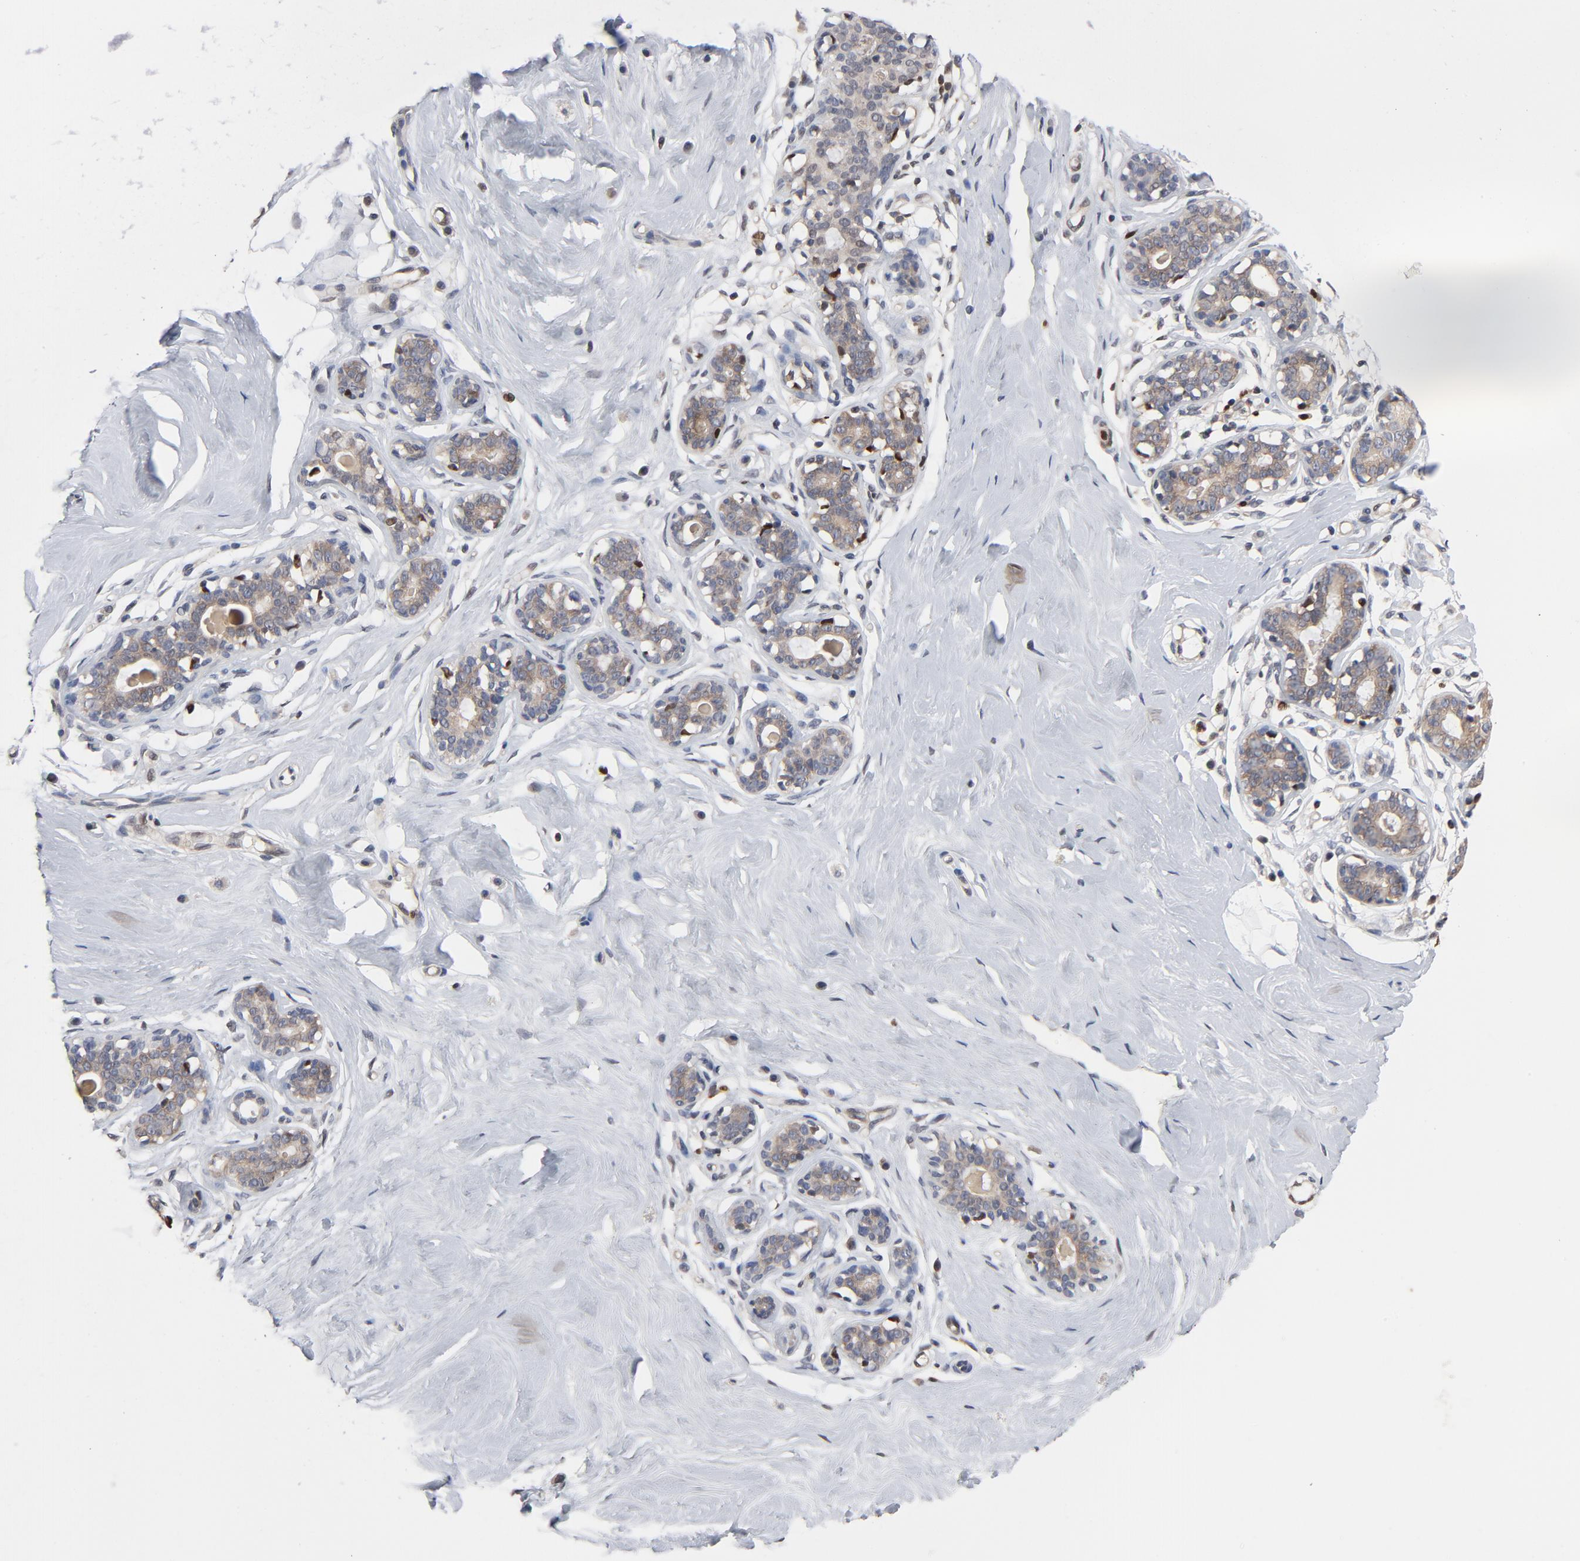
{"staining": {"intensity": "negative", "quantity": "none", "location": "none"}, "tissue": "breast", "cell_type": "Adipocytes", "image_type": "normal", "snomed": [{"axis": "morphology", "description": "Normal tissue, NOS"}, {"axis": "topography", "description": "Breast"}], "caption": "Immunohistochemistry micrograph of benign human breast stained for a protein (brown), which exhibits no staining in adipocytes.", "gene": "NFKB1", "patient": {"sex": "female", "age": 23}}